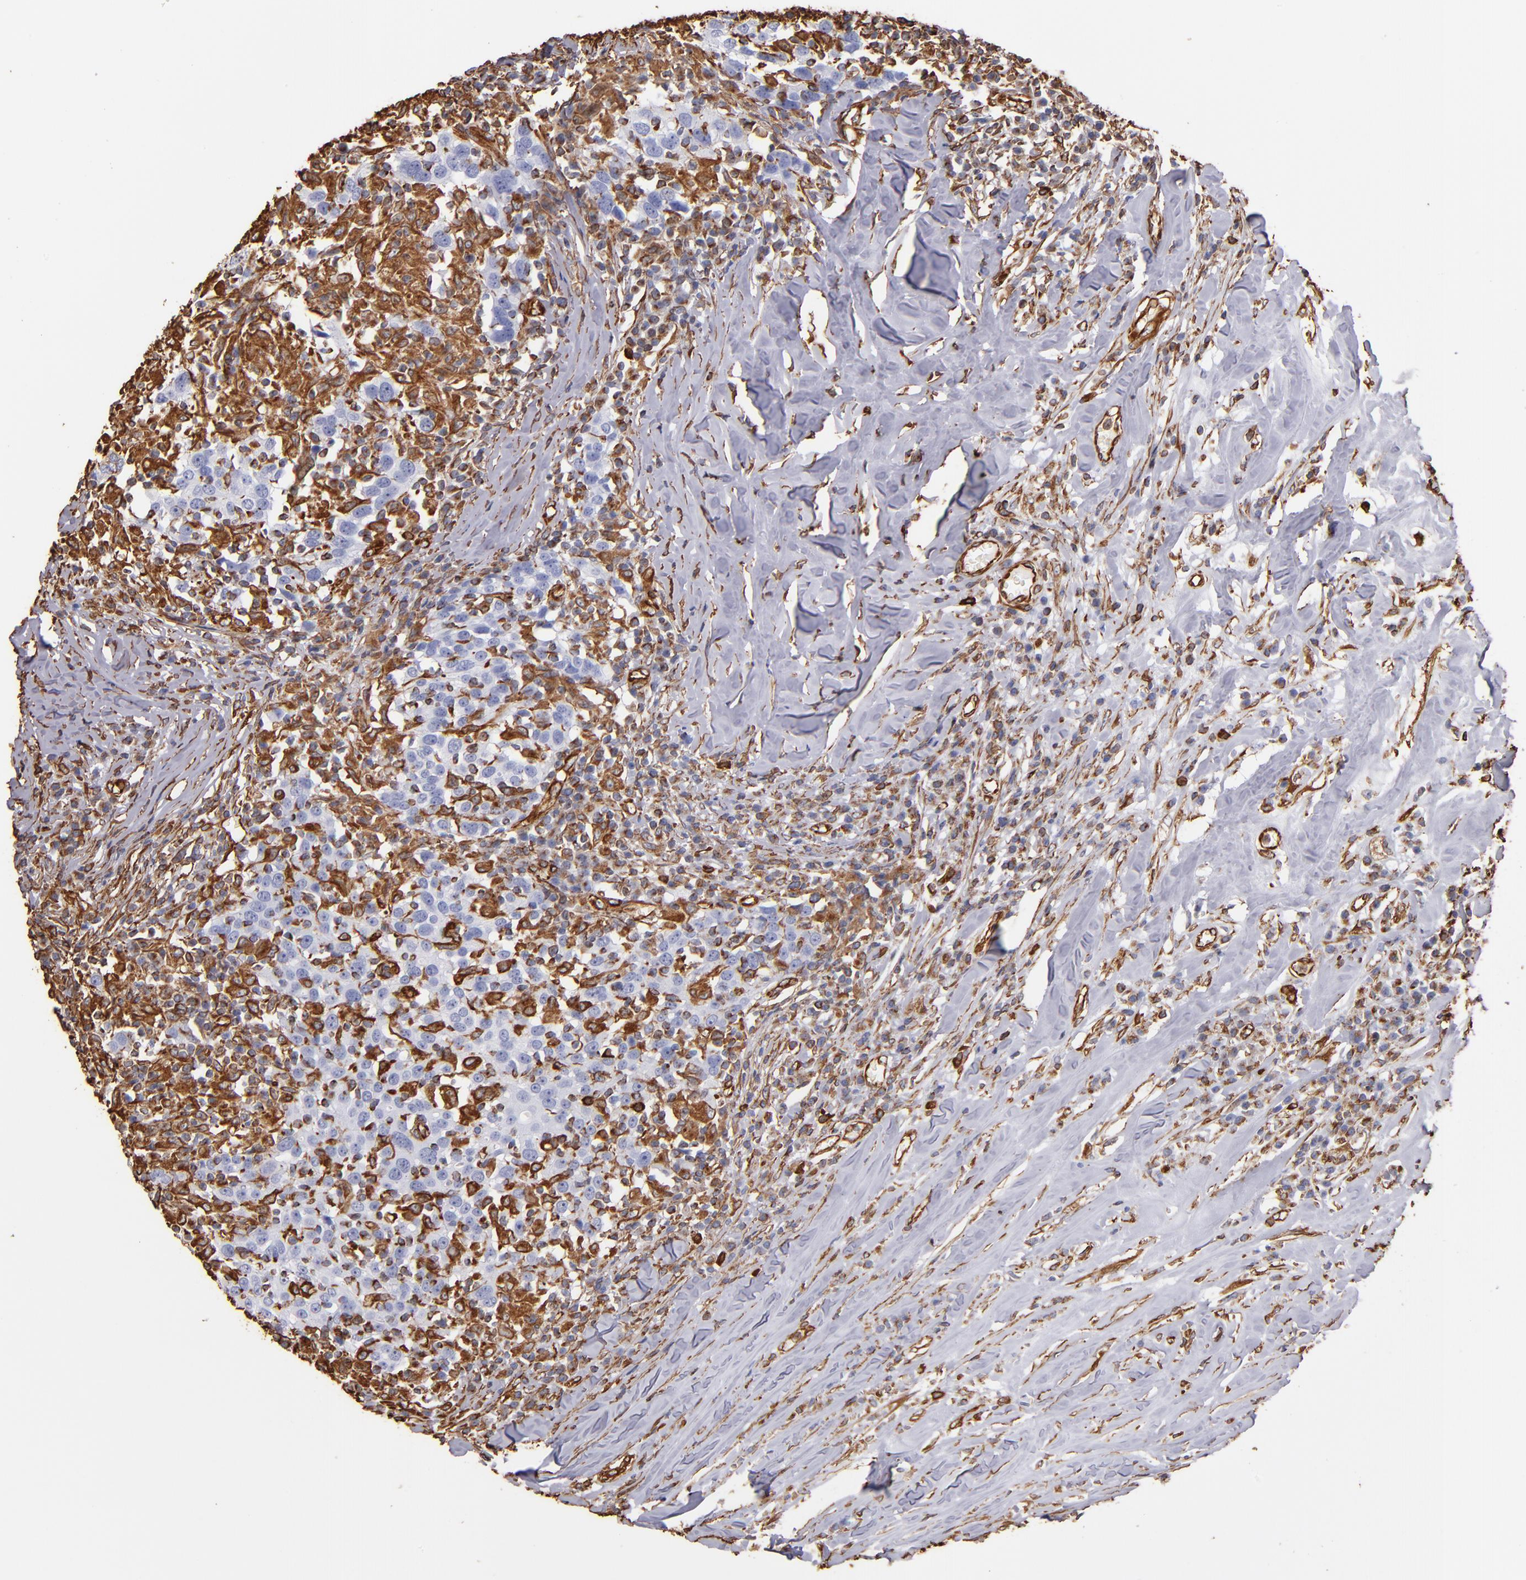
{"staining": {"intensity": "strong", "quantity": "<25%", "location": "cytoplasmic/membranous"}, "tissue": "head and neck cancer", "cell_type": "Tumor cells", "image_type": "cancer", "snomed": [{"axis": "morphology", "description": "Adenocarcinoma, NOS"}, {"axis": "topography", "description": "Salivary gland"}, {"axis": "topography", "description": "Head-Neck"}], "caption": "Head and neck adenocarcinoma was stained to show a protein in brown. There is medium levels of strong cytoplasmic/membranous expression in approximately <25% of tumor cells.", "gene": "VIM", "patient": {"sex": "female", "age": 65}}